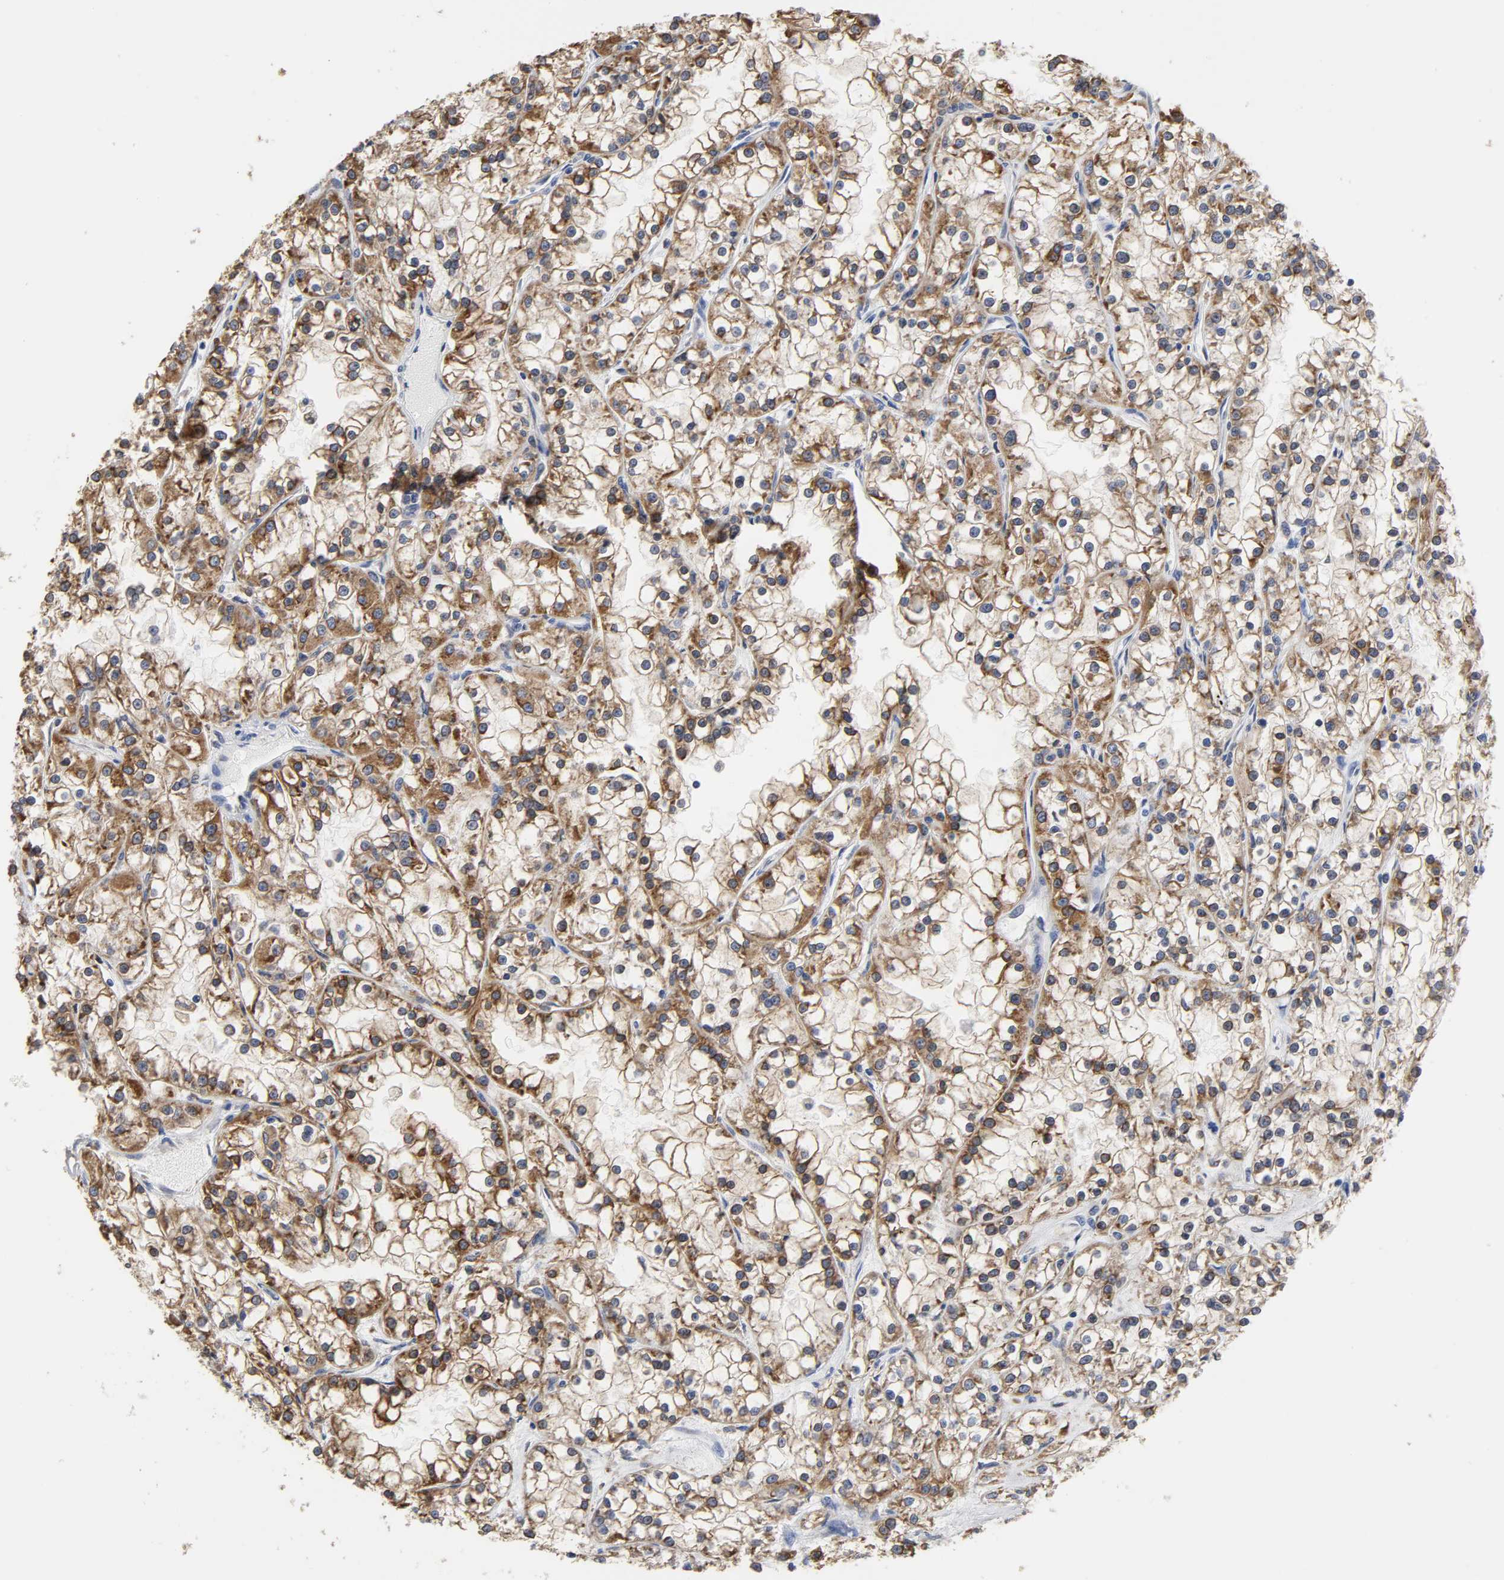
{"staining": {"intensity": "strong", "quantity": ">75%", "location": "cytoplasmic/membranous"}, "tissue": "renal cancer", "cell_type": "Tumor cells", "image_type": "cancer", "snomed": [{"axis": "morphology", "description": "Adenocarcinoma, NOS"}, {"axis": "topography", "description": "Kidney"}], "caption": "Protein positivity by immunohistochemistry (IHC) exhibits strong cytoplasmic/membranous staining in approximately >75% of tumor cells in adenocarcinoma (renal). (DAB (3,3'-diaminobenzidine) IHC, brown staining for protein, blue staining for nuclei).", "gene": "HCK", "patient": {"sex": "female", "age": 52}}